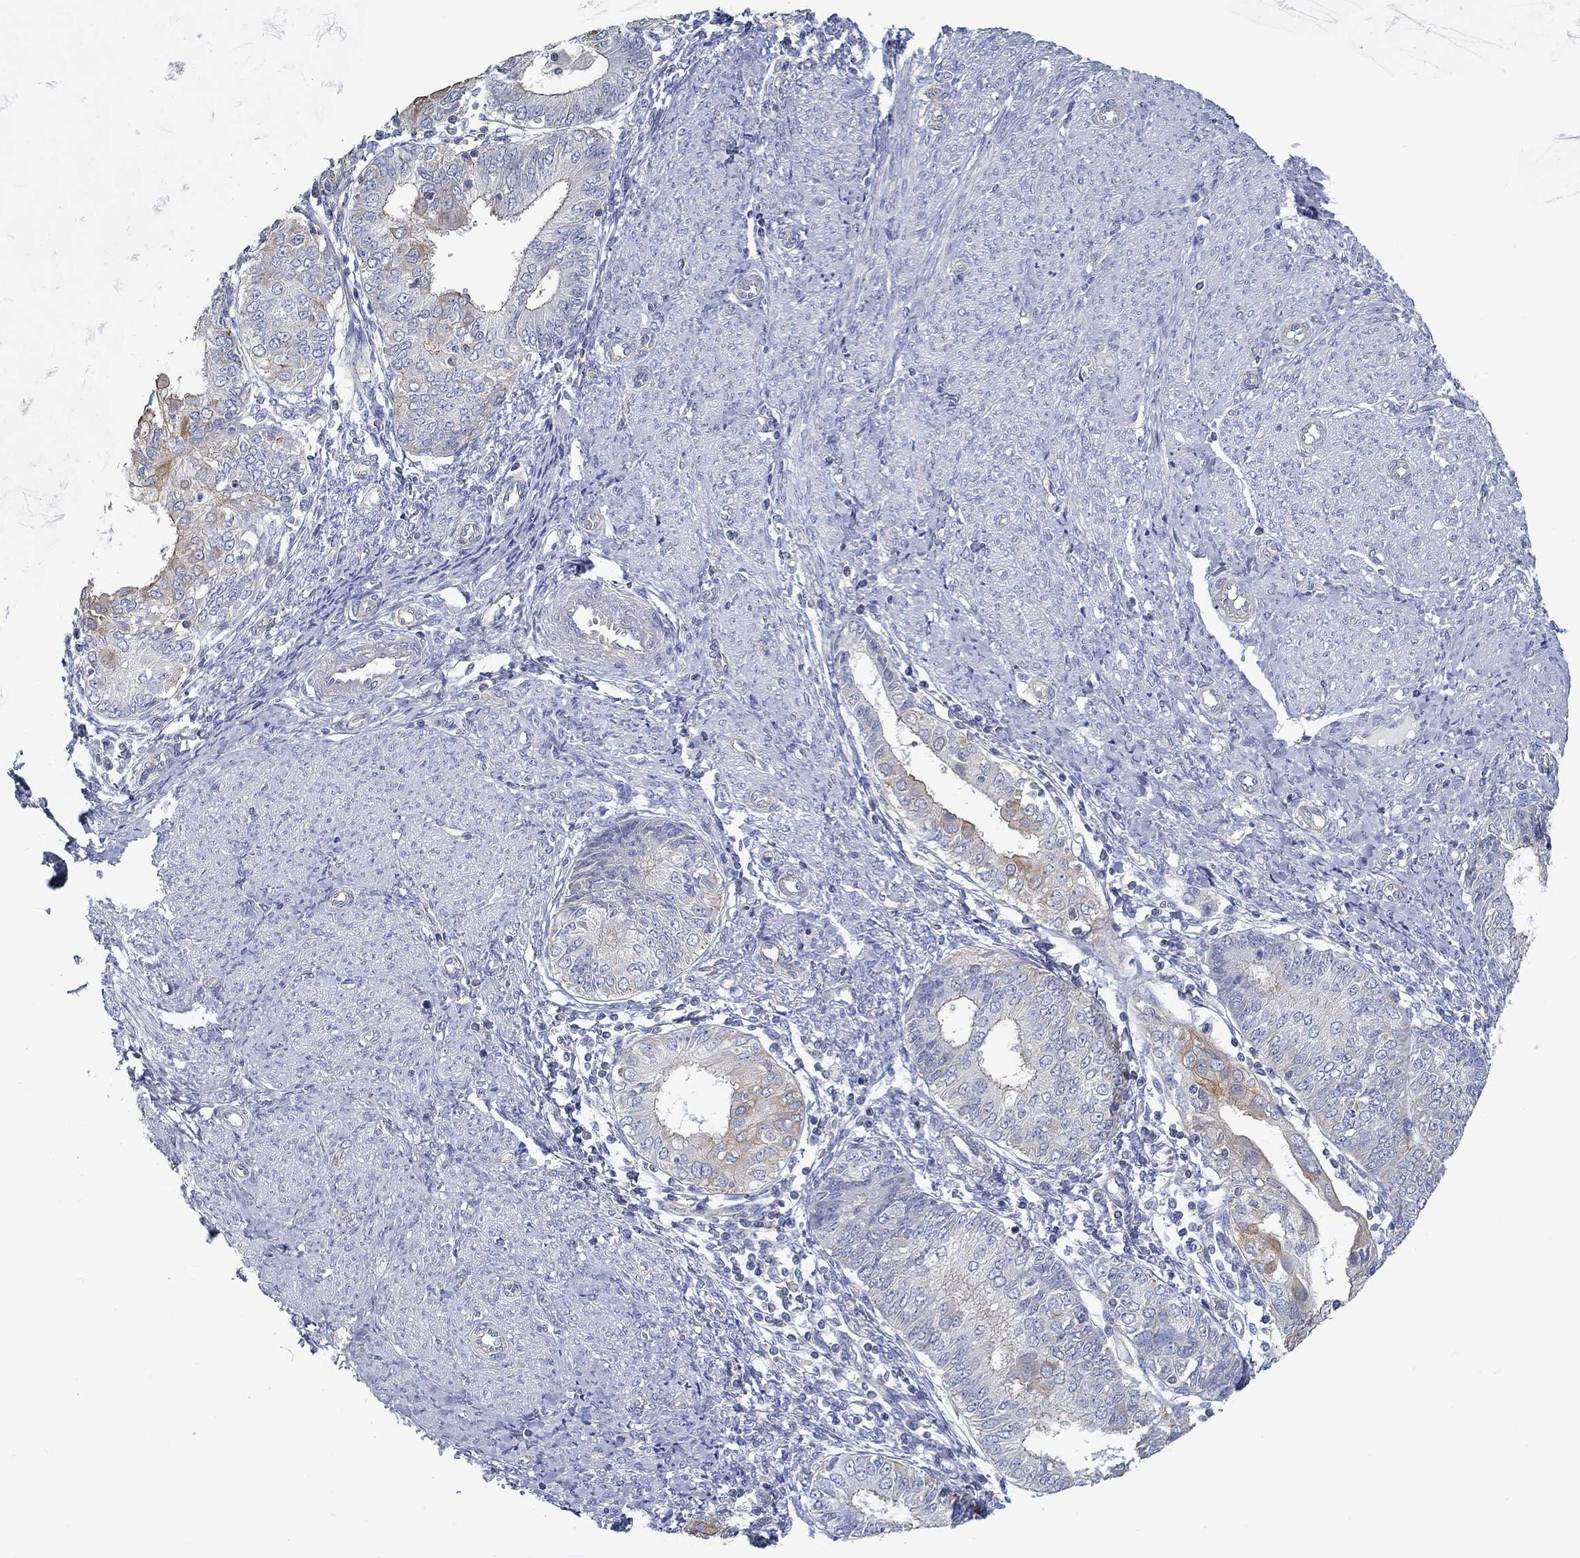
{"staining": {"intensity": "moderate", "quantity": "<25%", "location": "cytoplasmic/membranous"}, "tissue": "endometrial cancer", "cell_type": "Tumor cells", "image_type": "cancer", "snomed": [{"axis": "morphology", "description": "Adenocarcinoma, NOS"}, {"axis": "topography", "description": "Endometrium"}], "caption": "Human adenocarcinoma (endometrial) stained for a protein (brown) reveals moderate cytoplasmic/membranous positive positivity in approximately <25% of tumor cells.", "gene": "BBOF1", "patient": {"sex": "female", "age": 68}}